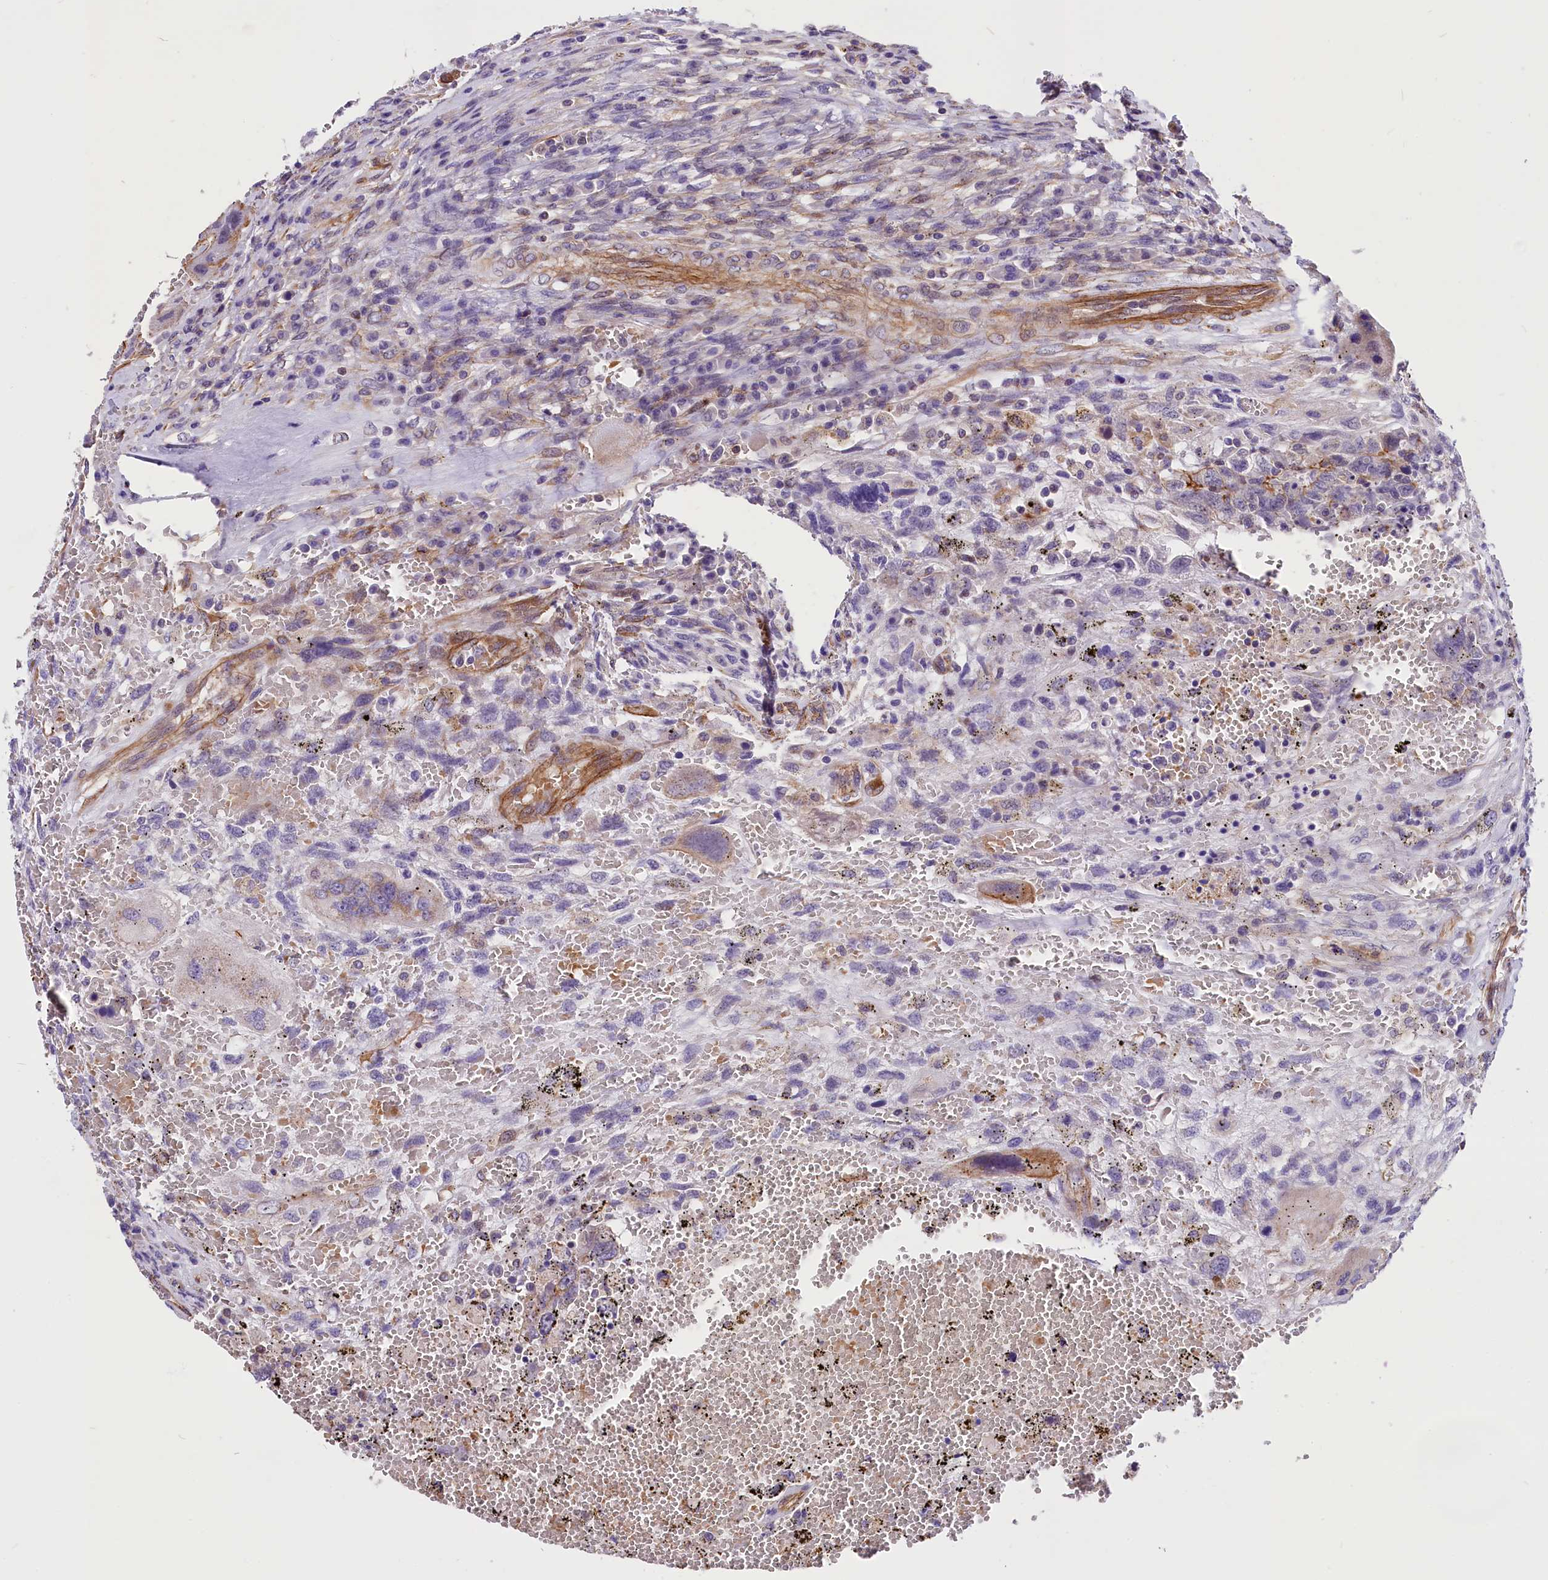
{"staining": {"intensity": "negative", "quantity": "none", "location": "none"}, "tissue": "testis cancer", "cell_type": "Tumor cells", "image_type": "cancer", "snomed": [{"axis": "morphology", "description": "Carcinoma, Embryonal, NOS"}, {"axis": "topography", "description": "Testis"}], "caption": "The photomicrograph shows no significant staining in tumor cells of testis cancer (embryonal carcinoma).", "gene": "MED20", "patient": {"sex": "male", "age": 26}}